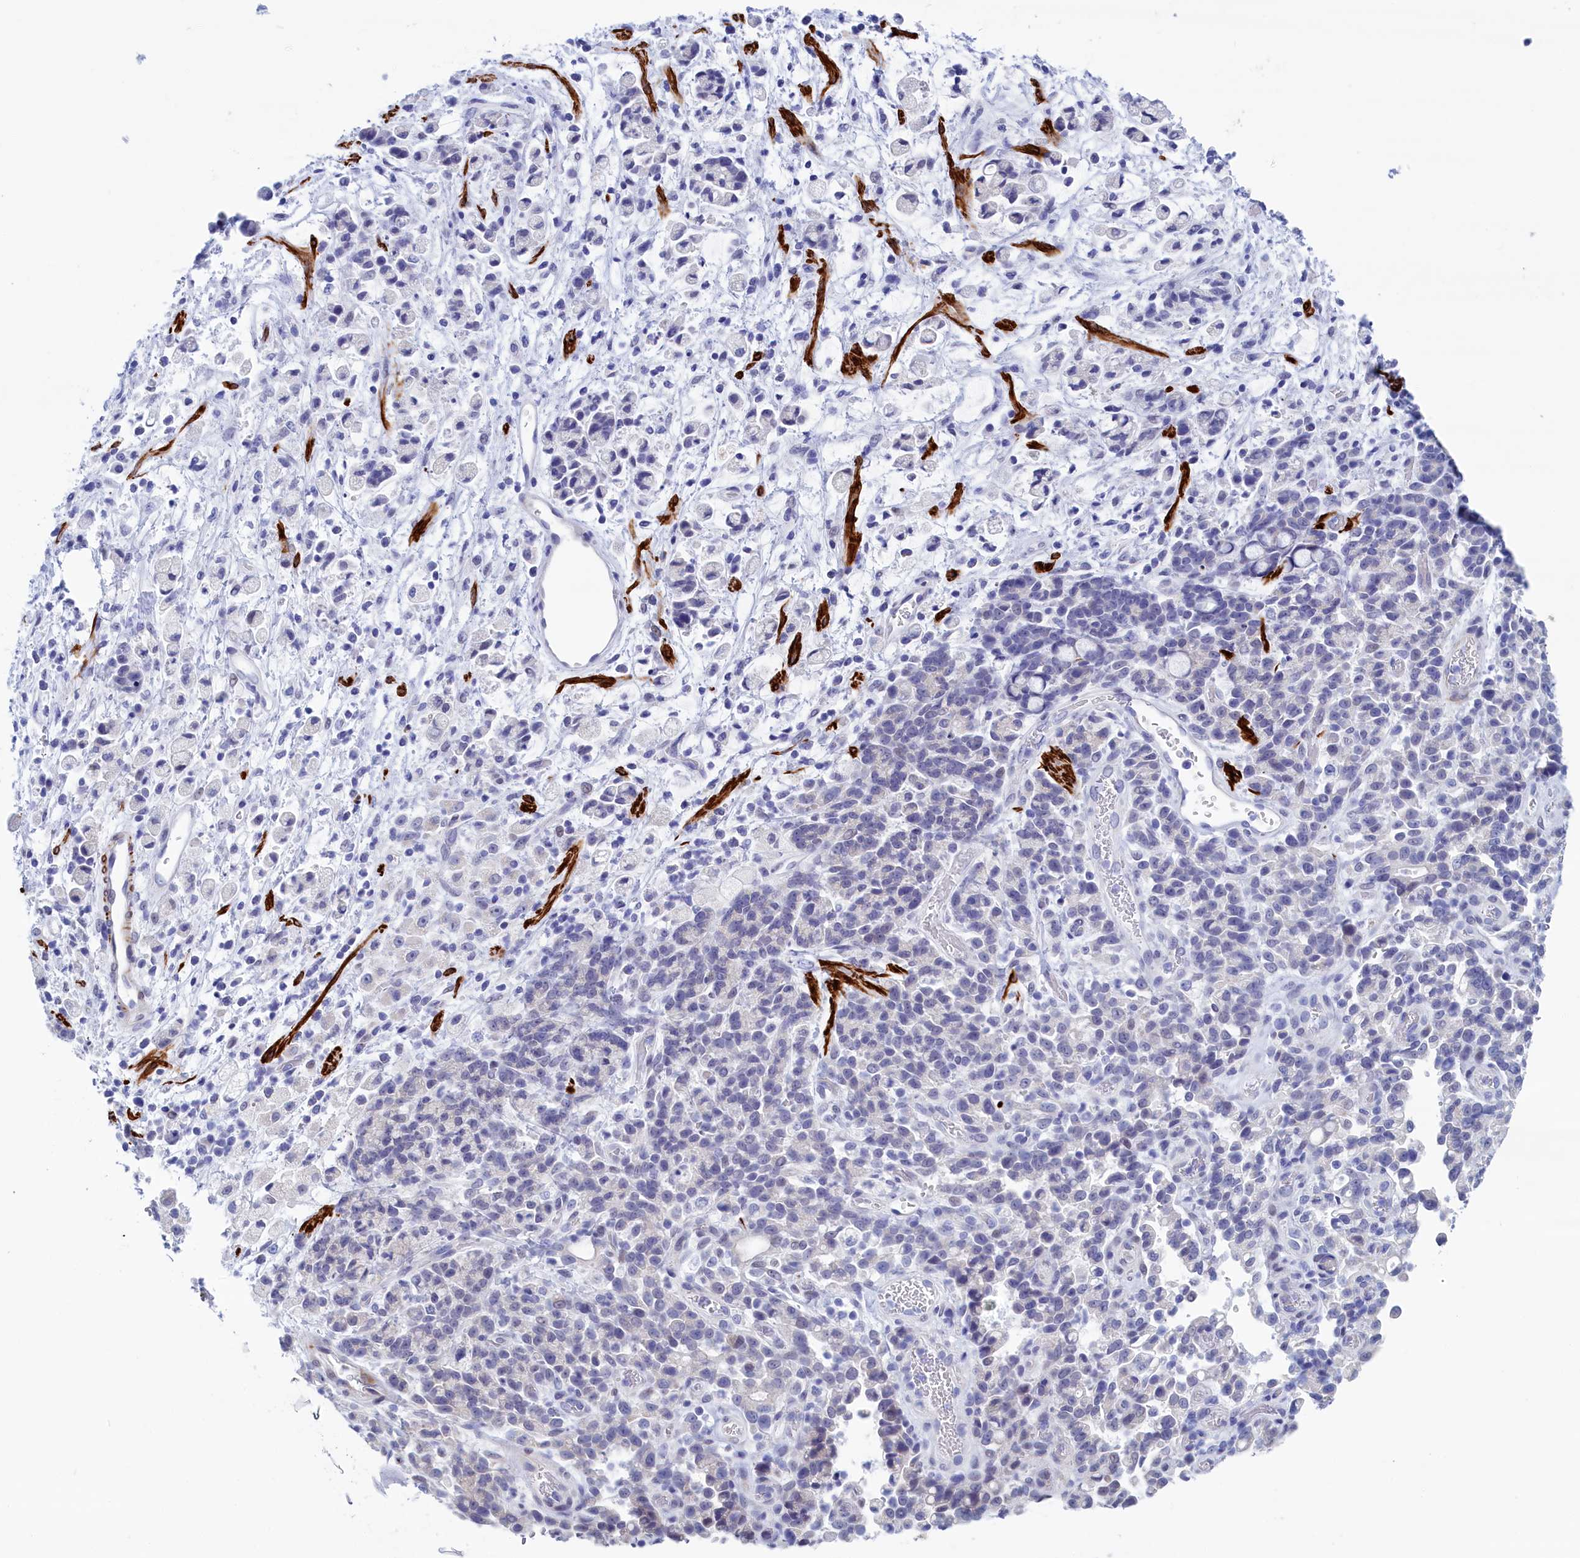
{"staining": {"intensity": "negative", "quantity": "none", "location": "none"}, "tissue": "stomach cancer", "cell_type": "Tumor cells", "image_type": "cancer", "snomed": [{"axis": "morphology", "description": "Adenocarcinoma, NOS"}, {"axis": "topography", "description": "Stomach"}], "caption": "This is a histopathology image of IHC staining of stomach cancer, which shows no staining in tumor cells.", "gene": "WDR83", "patient": {"sex": "female", "age": 60}}